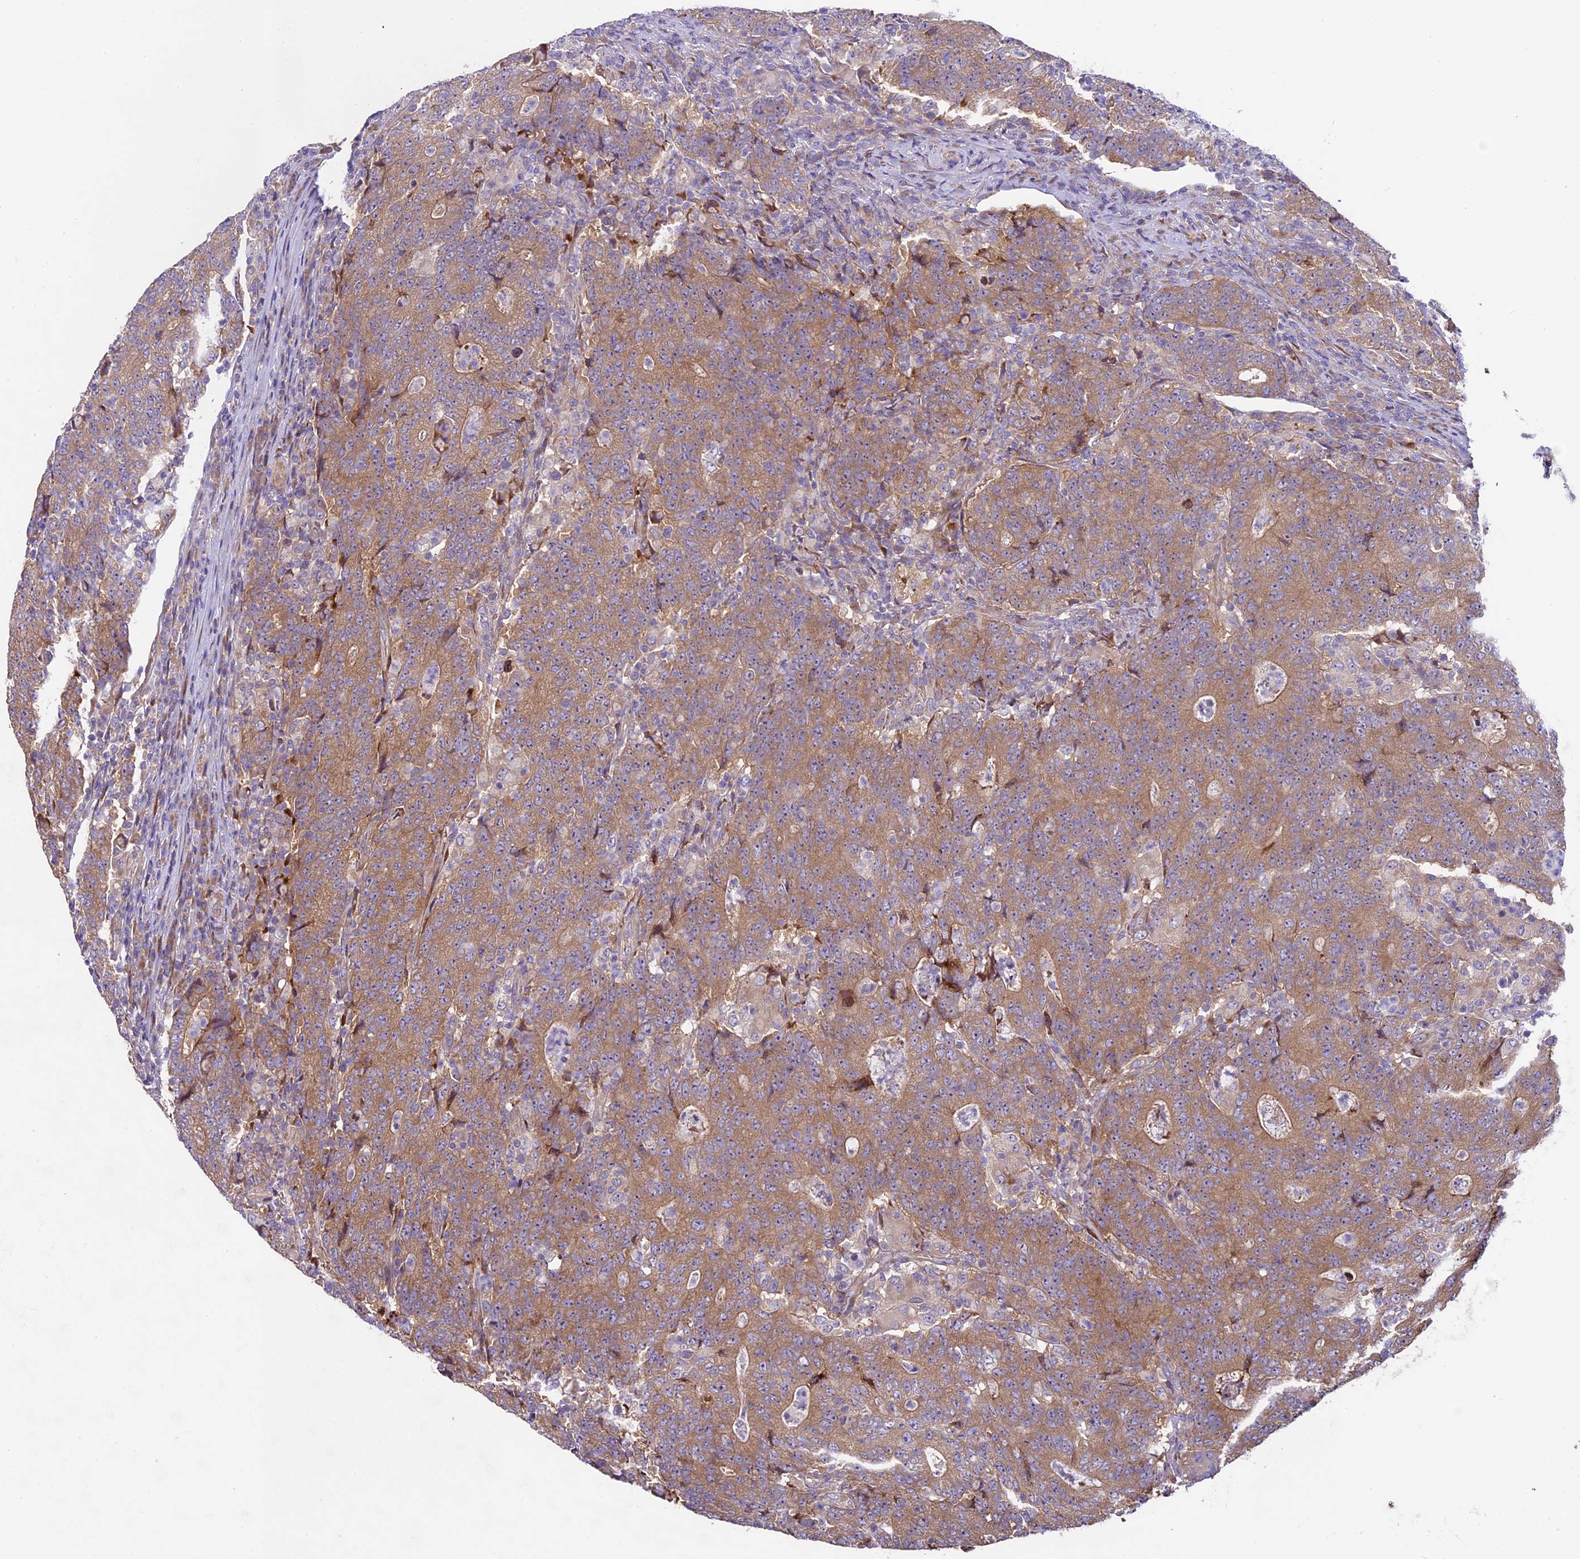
{"staining": {"intensity": "moderate", "quantity": ">75%", "location": "cytoplasmic/membranous"}, "tissue": "colorectal cancer", "cell_type": "Tumor cells", "image_type": "cancer", "snomed": [{"axis": "morphology", "description": "Adenocarcinoma, NOS"}, {"axis": "topography", "description": "Colon"}], "caption": "Colorectal adenocarcinoma tissue displays moderate cytoplasmic/membranous expression in about >75% of tumor cells", "gene": "SPIRE1", "patient": {"sex": "female", "age": 75}}